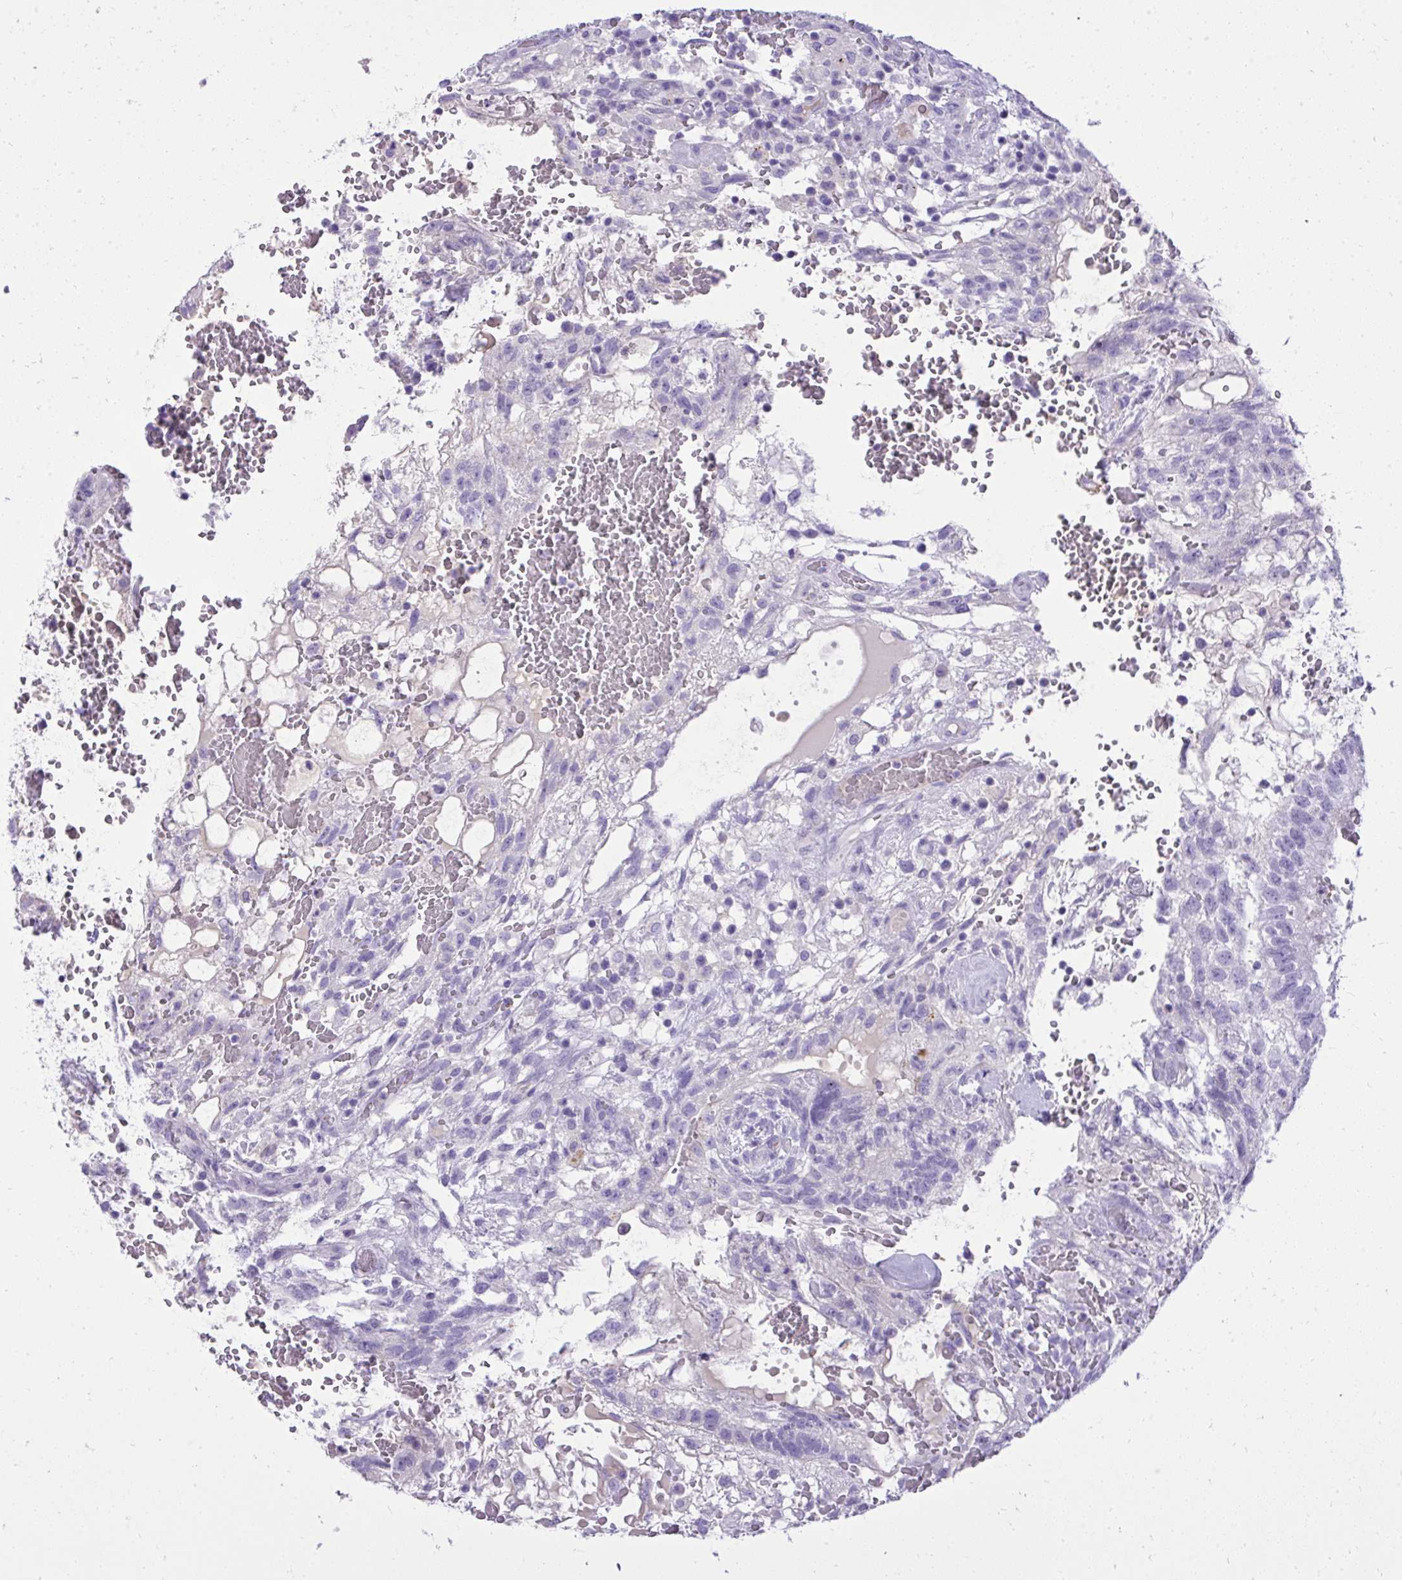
{"staining": {"intensity": "negative", "quantity": "none", "location": "none"}, "tissue": "testis cancer", "cell_type": "Tumor cells", "image_type": "cancer", "snomed": [{"axis": "morphology", "description": "Normal tissue, NOS"}, {"axis": "morphology", "description": "Carcinoma, Embryonal, NOS"}, {"axis": "topography", "description": "Testis"}], "caption": "Immunohistochemical staining of human testis cancer exhibits no significant expression in tumor cells.", "gene": "ST6GALNAC3", "patient": {"sex": "male", "age": 32}}